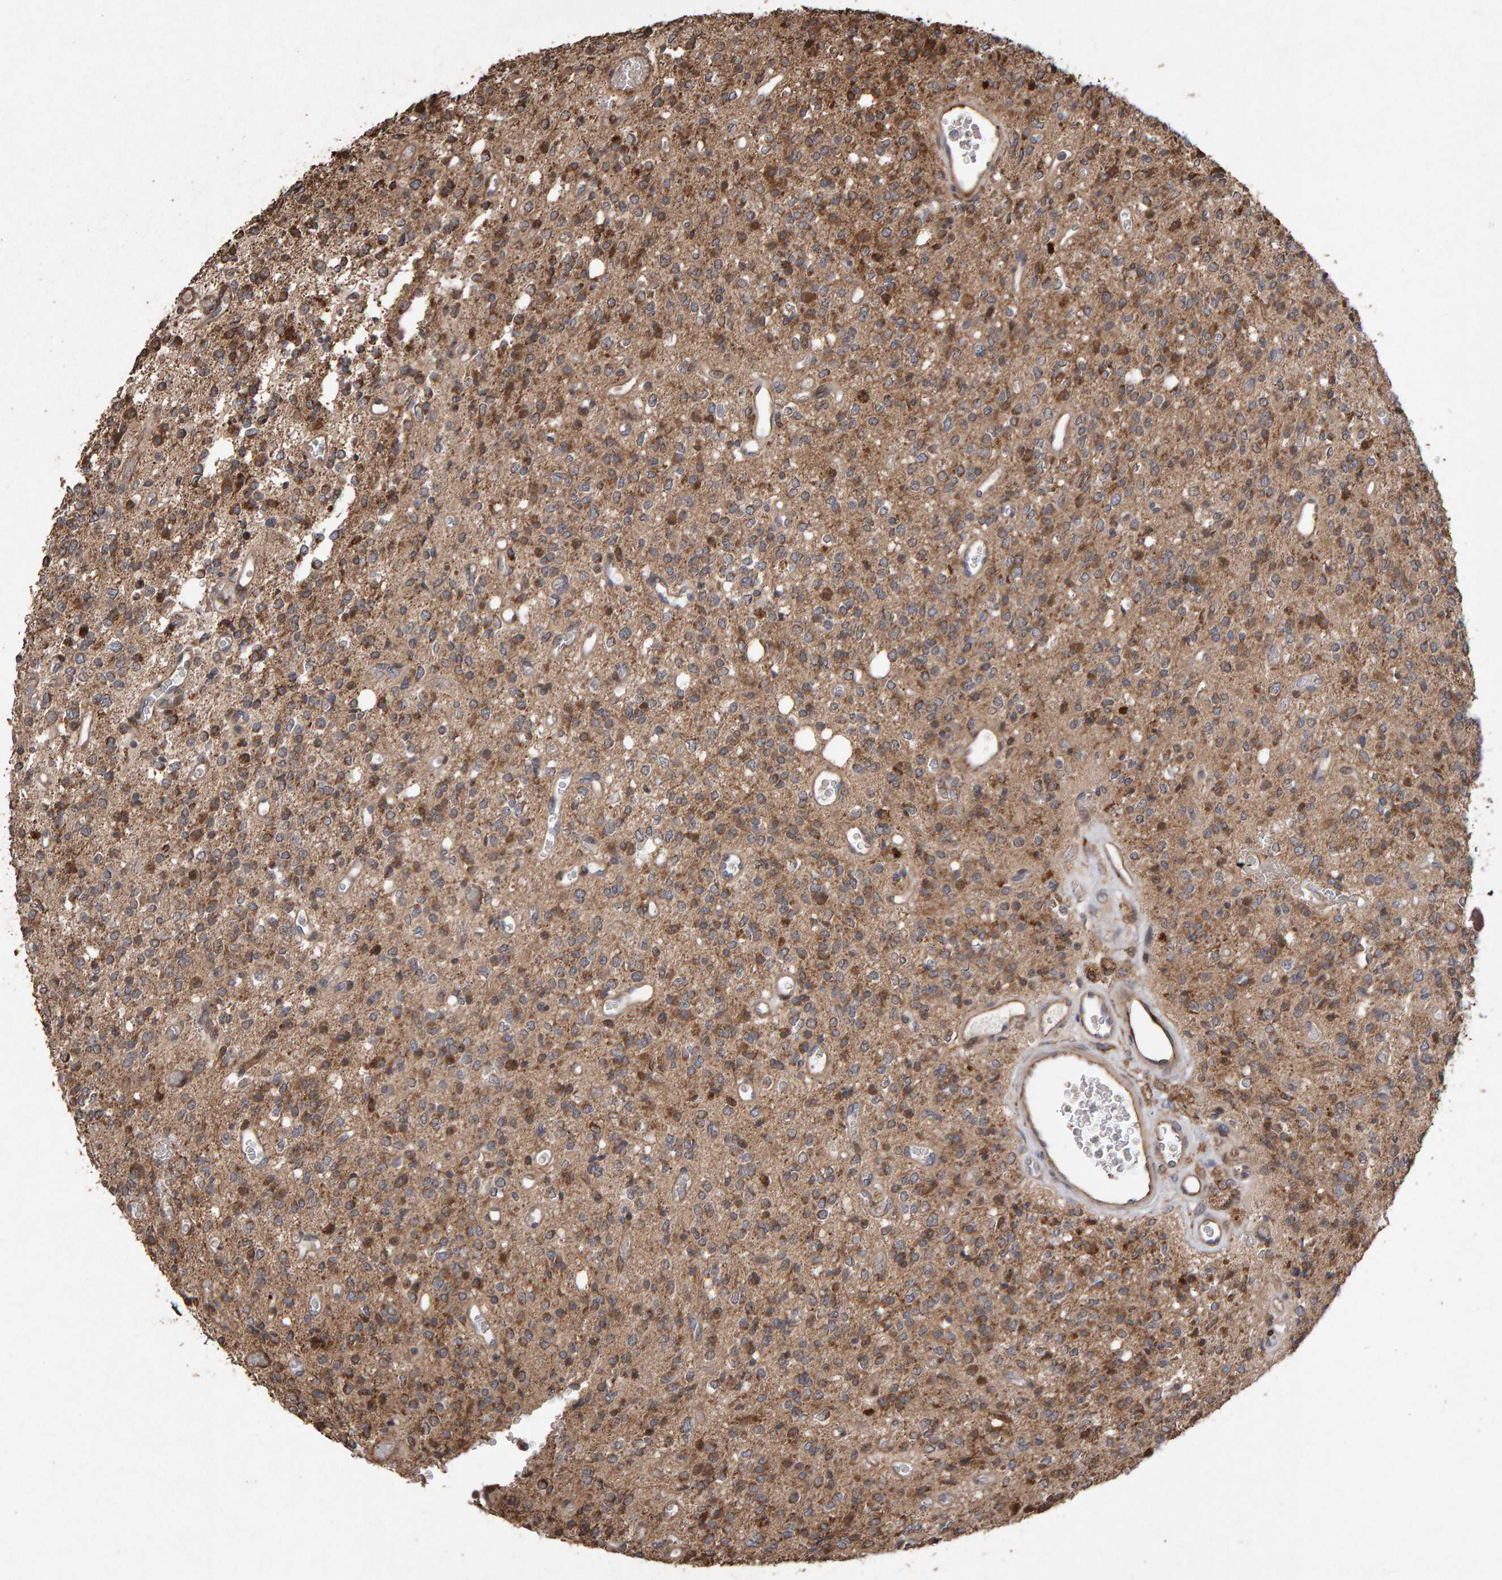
{"staining": {"intensity": "moderate", "quantity": "25%-75%", "location": "cytoplasmic/membranous"}, "tissue": "glioma", "cell_type": "Tumor cells", "image_type": "cancer", "snomed": [{"axis": "morphology", "description": "Glioma, malignant, High grade"}, {"axis": "topography", "description": "Brain"}], "caption": "There is medium levels of moderate cytoplasmic/membranous staining in tumor cells of malignant glioma (high-grade), as demonstrated by immunohistochemical staining (brown color).", "gene": "OSBP2", "patient": {"sex": "male", "age": 34}}